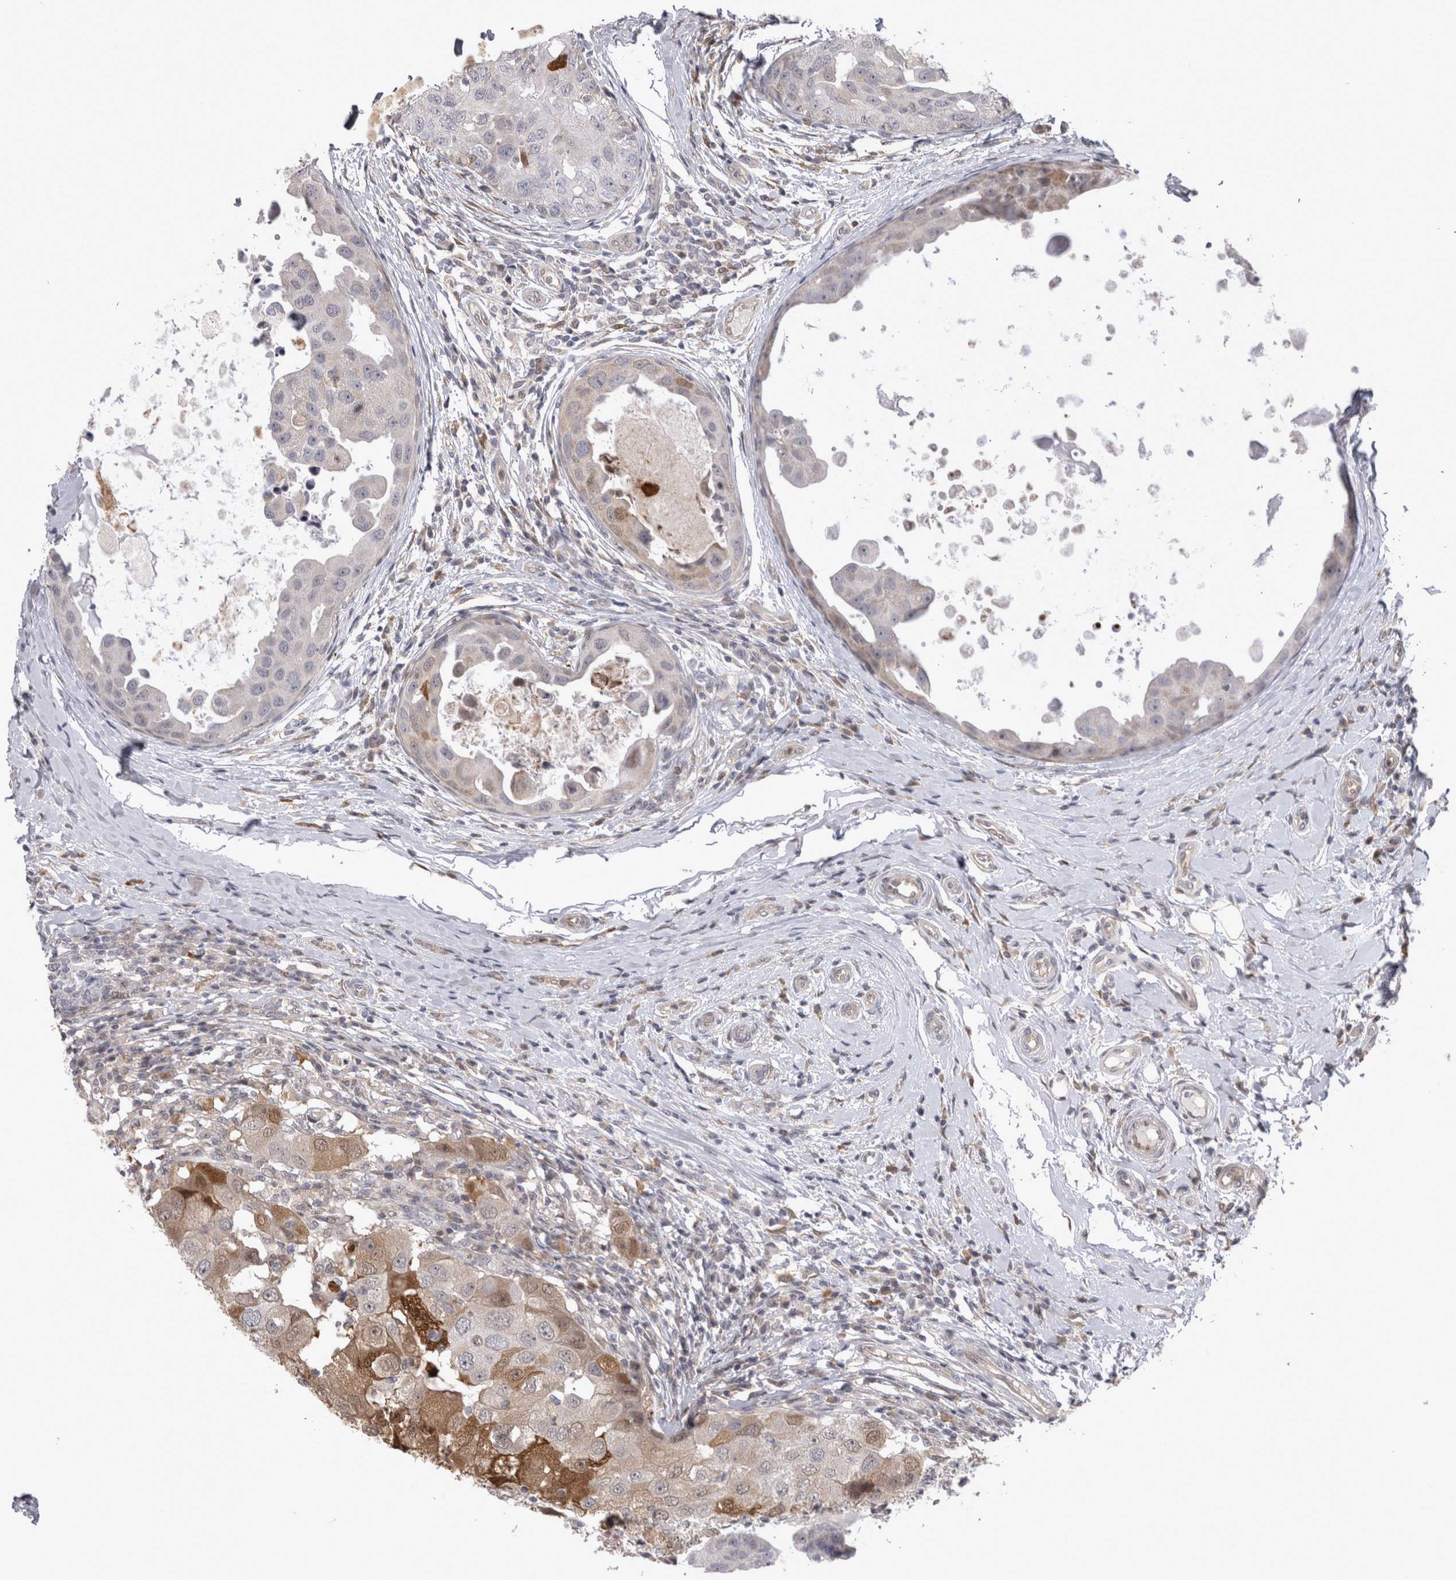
{"staining": {"intensity": "moderate", "quantity": "25%-75%", "location": "cytoplasmic/membranous,nuclear"}, "tissue": "breast cancer", "cell_type": "Tumor cells", "image_type": "cancer", "snomed": [{"axis": "morphology", "description": "Duct carcinoma"}, {"axis": "topography", "description": "Breast"}], "caption": "Approximately 25%-75% of tumor cells in invasive ductal carcinoma (breast) exhibit moderate cytoplasmic/membranous and nuclear protein expression as visualized by brown immunohistochemical staining.", "gene": "CHIC2", "patient": {"sex": "female", "age": 27}}